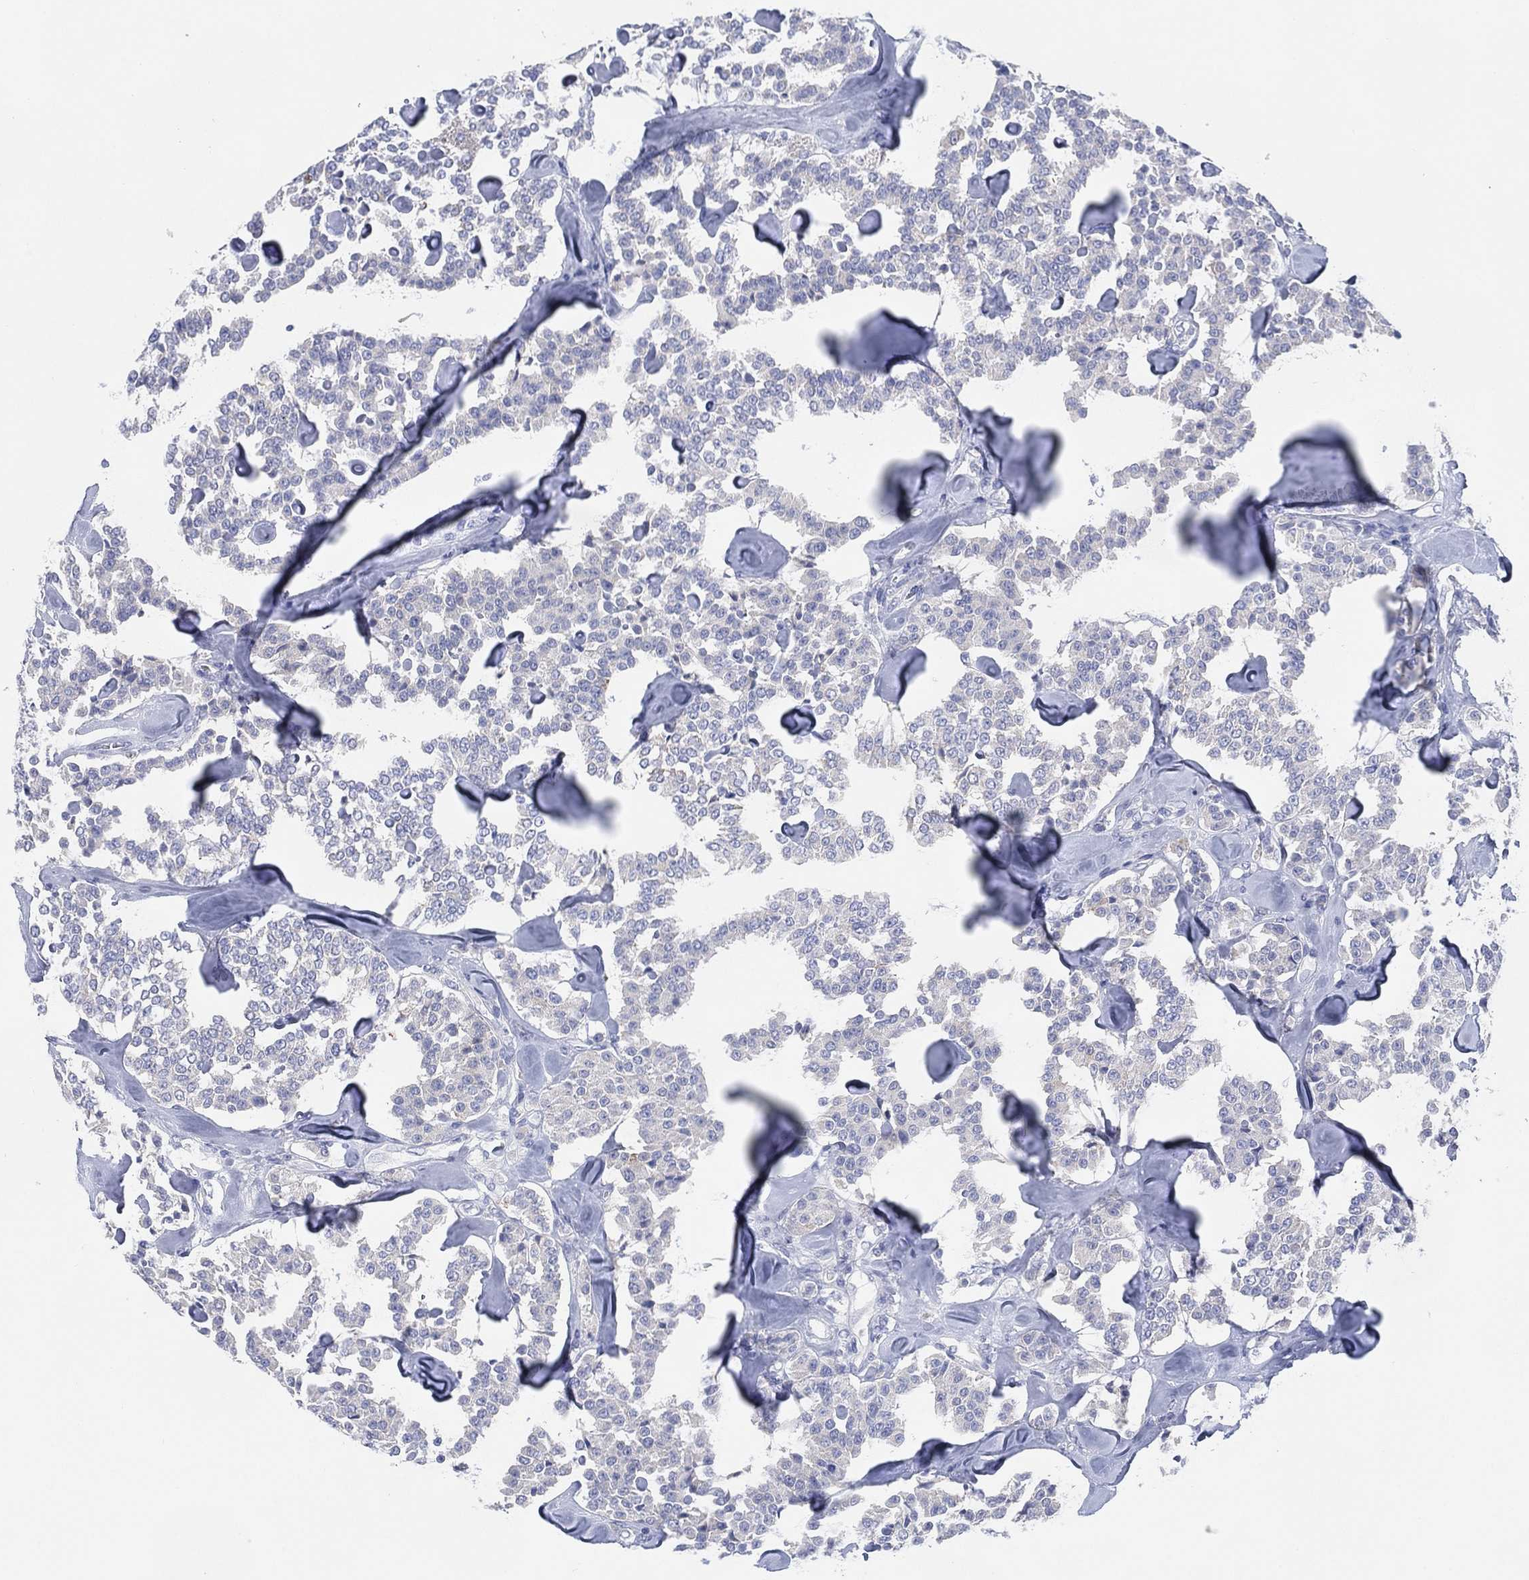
{"staining": {"intensity": "negative", "quantity": "none", "location": "none"}, "tissue": "carcinoid", "cell_type": "Tumor cells", "image_type": "cancer", "snomed": [{"axis": "morphology", "description": "Carcinoid, malignant, NOS"}, {"axis": "topography", "description": "Pancreas"}], "caption": "Tumor cells show no significant expression in carcinoid. (DAB (3,3'-diaminobenzidine) IHC, high magnification).", "gene": "ADAD2", "patient": {"sex": "male", "age": 41}}